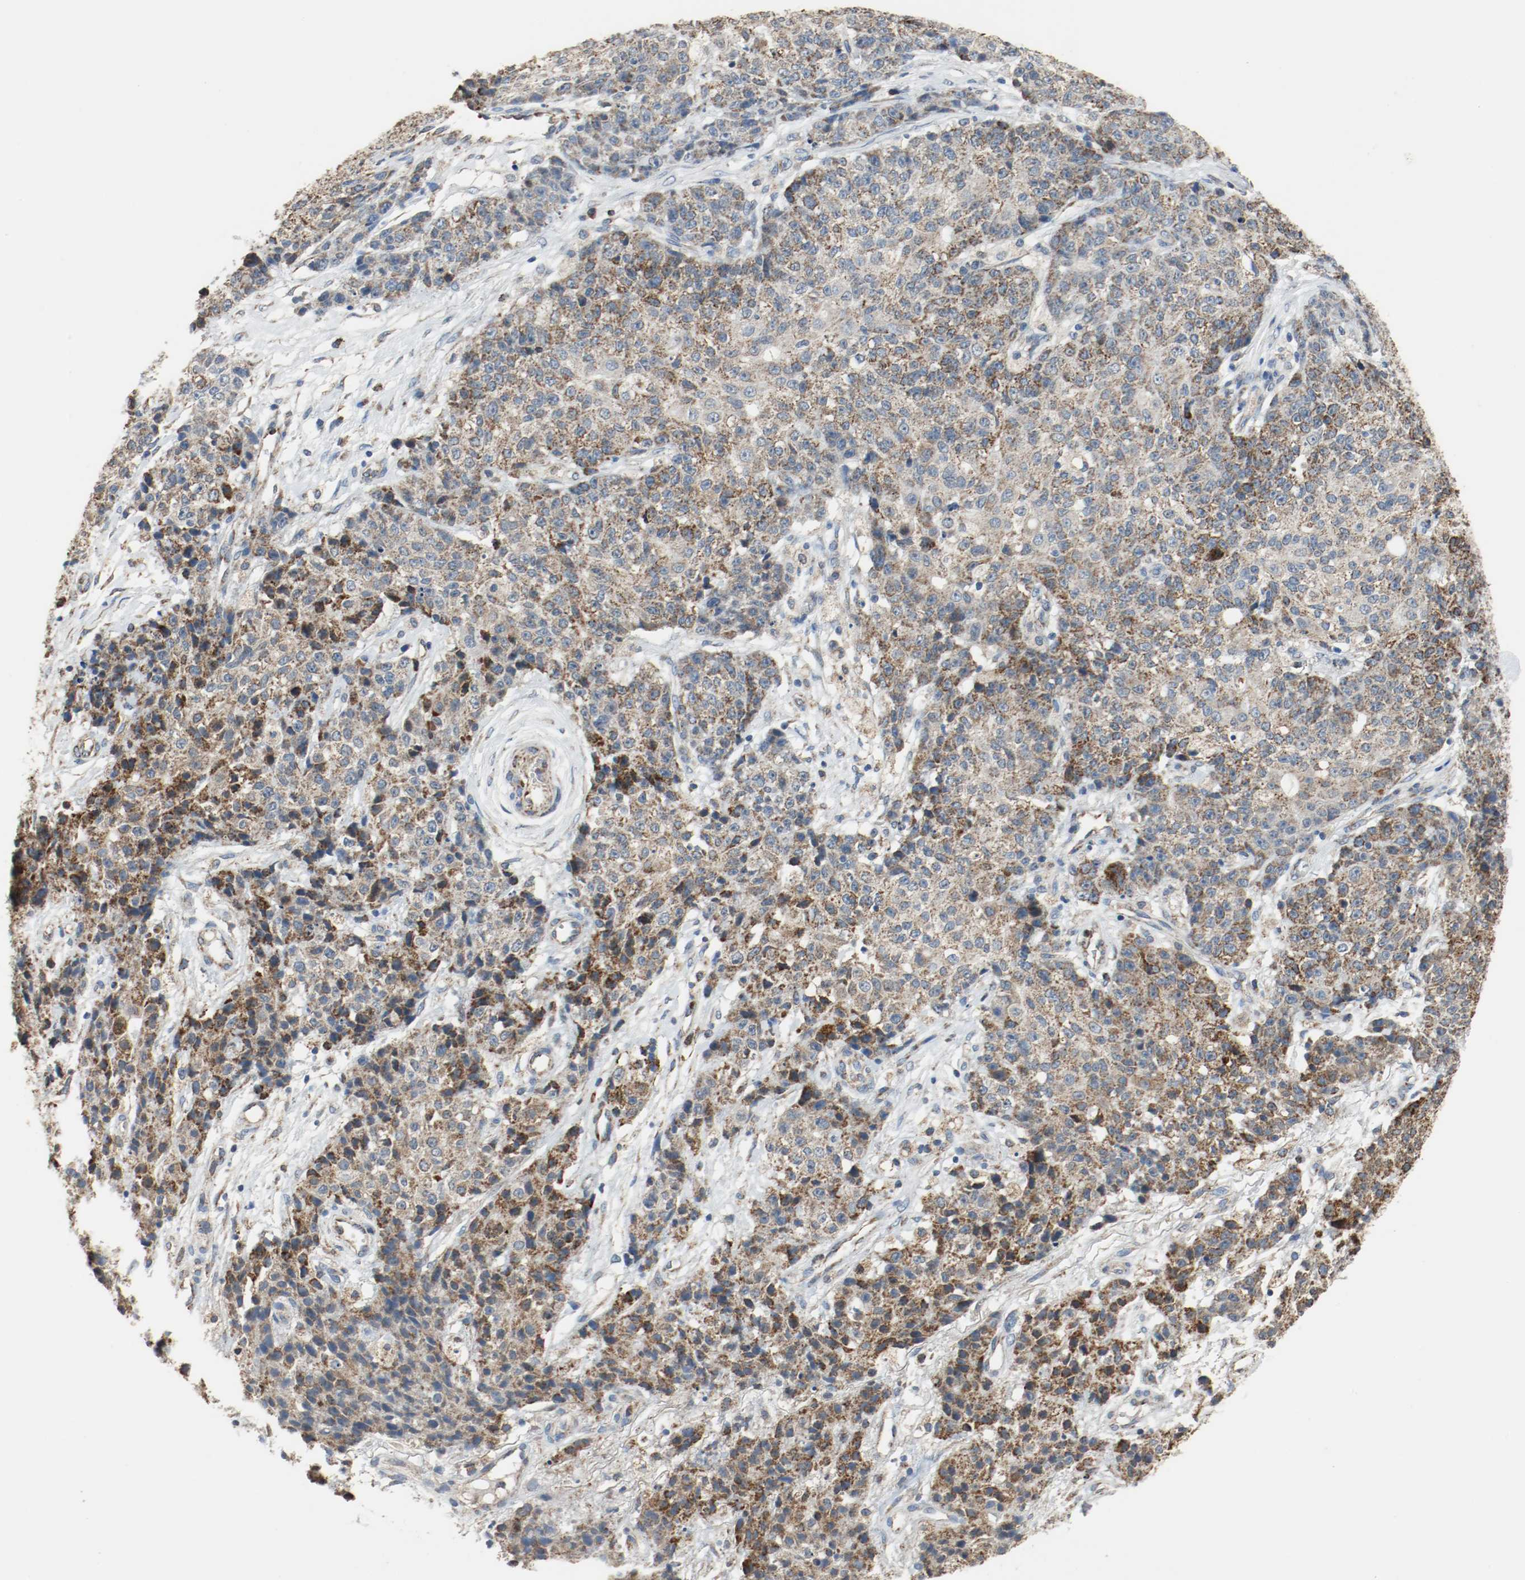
{"staining": {"intensity": "strong", "quantity": "25%-75%", "location": "cytoplasmic/membranous"}, "tissue": "ovarian cancer", "cell_type": "Tumor cells", "image_type": "cancer", "snomed": [{"axis": "morphology", "description": "Carcinoma, endometroid"}, {"axis": "topography", "description": "Ovary"}], "caption": "Approximately 25%-75% of tumor cells in human ovarian endometroid carcinoma demonstrate strong cytoplasmic/membranous protein staining as visualized by brown immunohistochemical staining.", "gene": "ALDH4A1", "patient": {"sex": "female", "age": 42}}